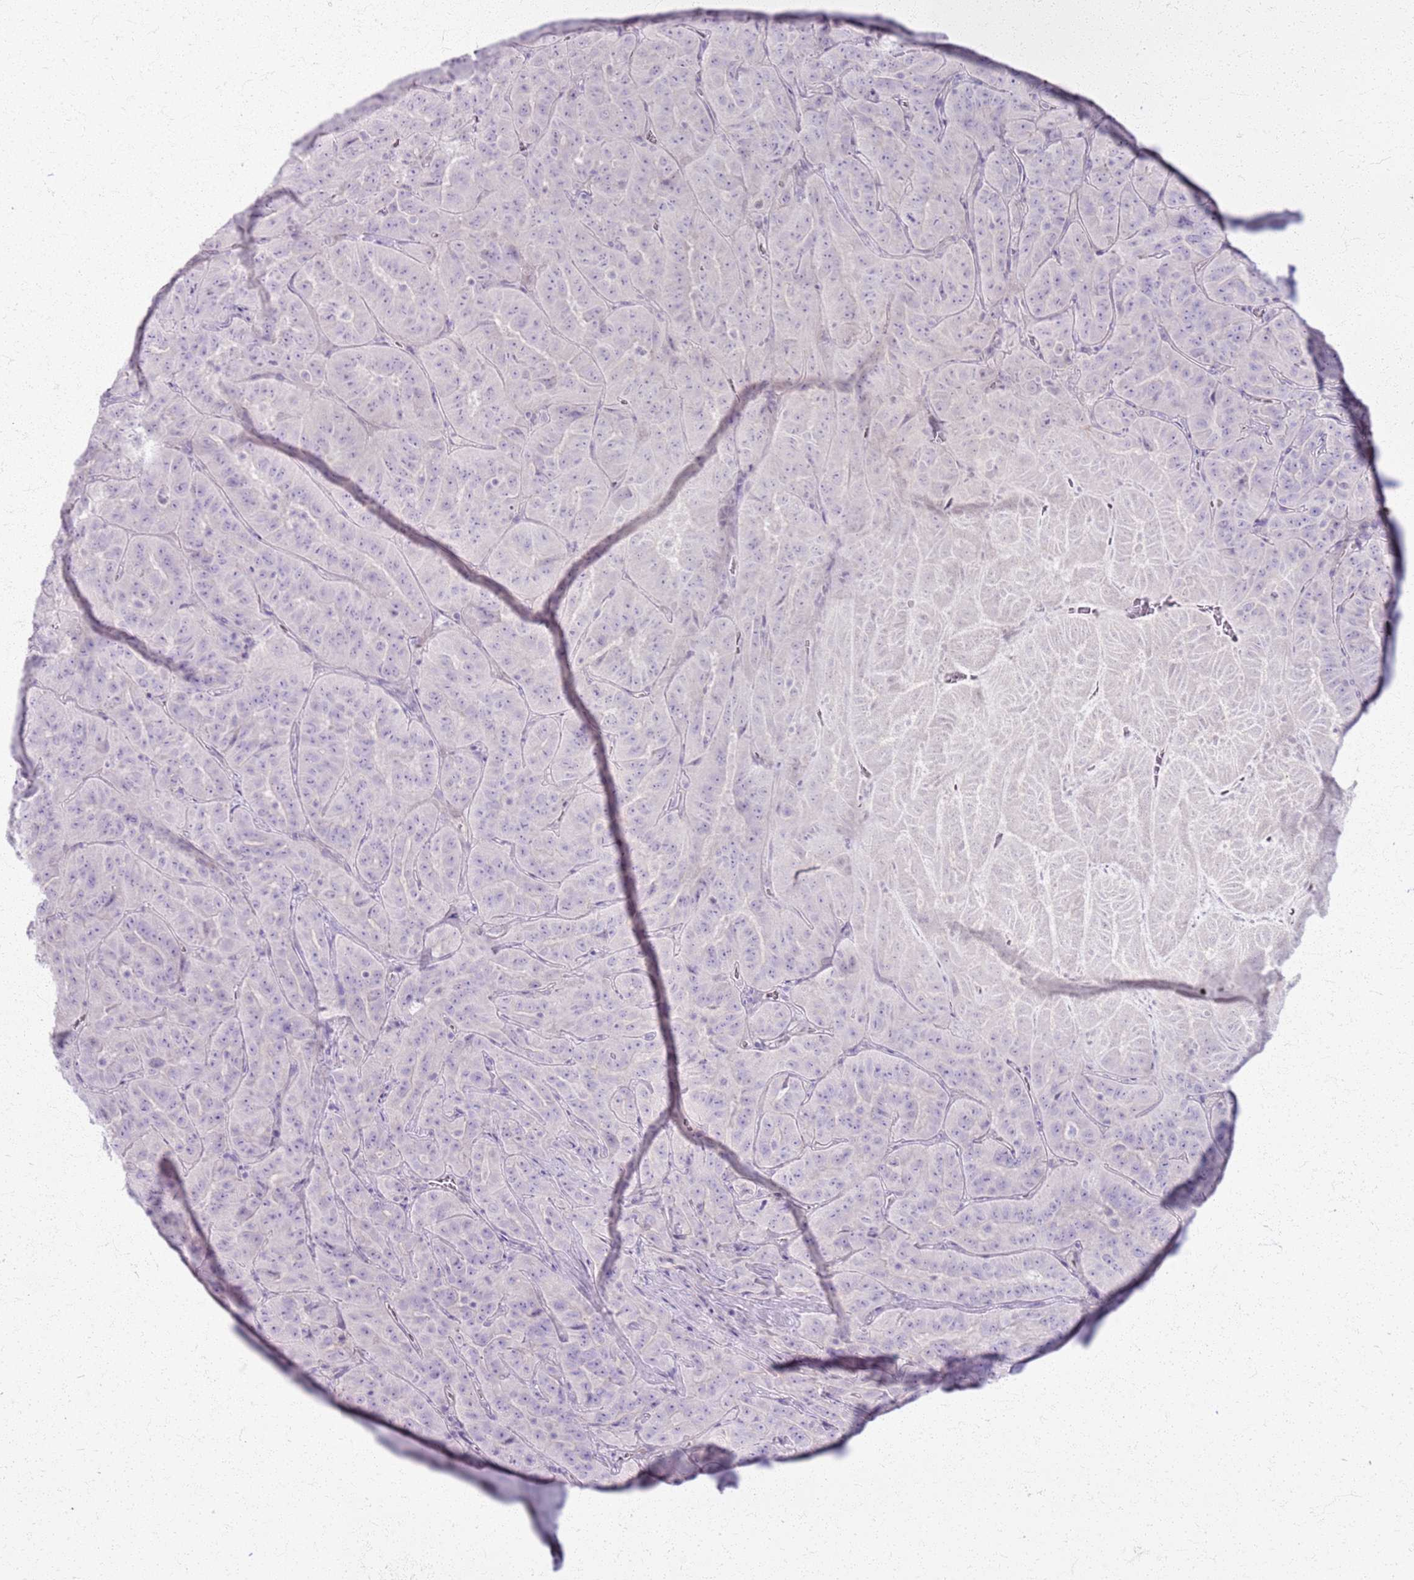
{"staining": {"intensity": "negative", "quantity": "none", "location": "none"}, "tissue": "pancreatic cancer", "cell_type": "Tumor cells", "image_type": "cancer", "snomed": [{"axis": "morphology", "description": "Adenocarcinoma, NOS"}, {"axis": "topography", "description": "Pancreas"}], "caption": "Tumor cells show no significant protein expression in pancreatic adenocarcinoma.", "gene": "CSRP3", "patient": {"sex": "male", "age": 63}}